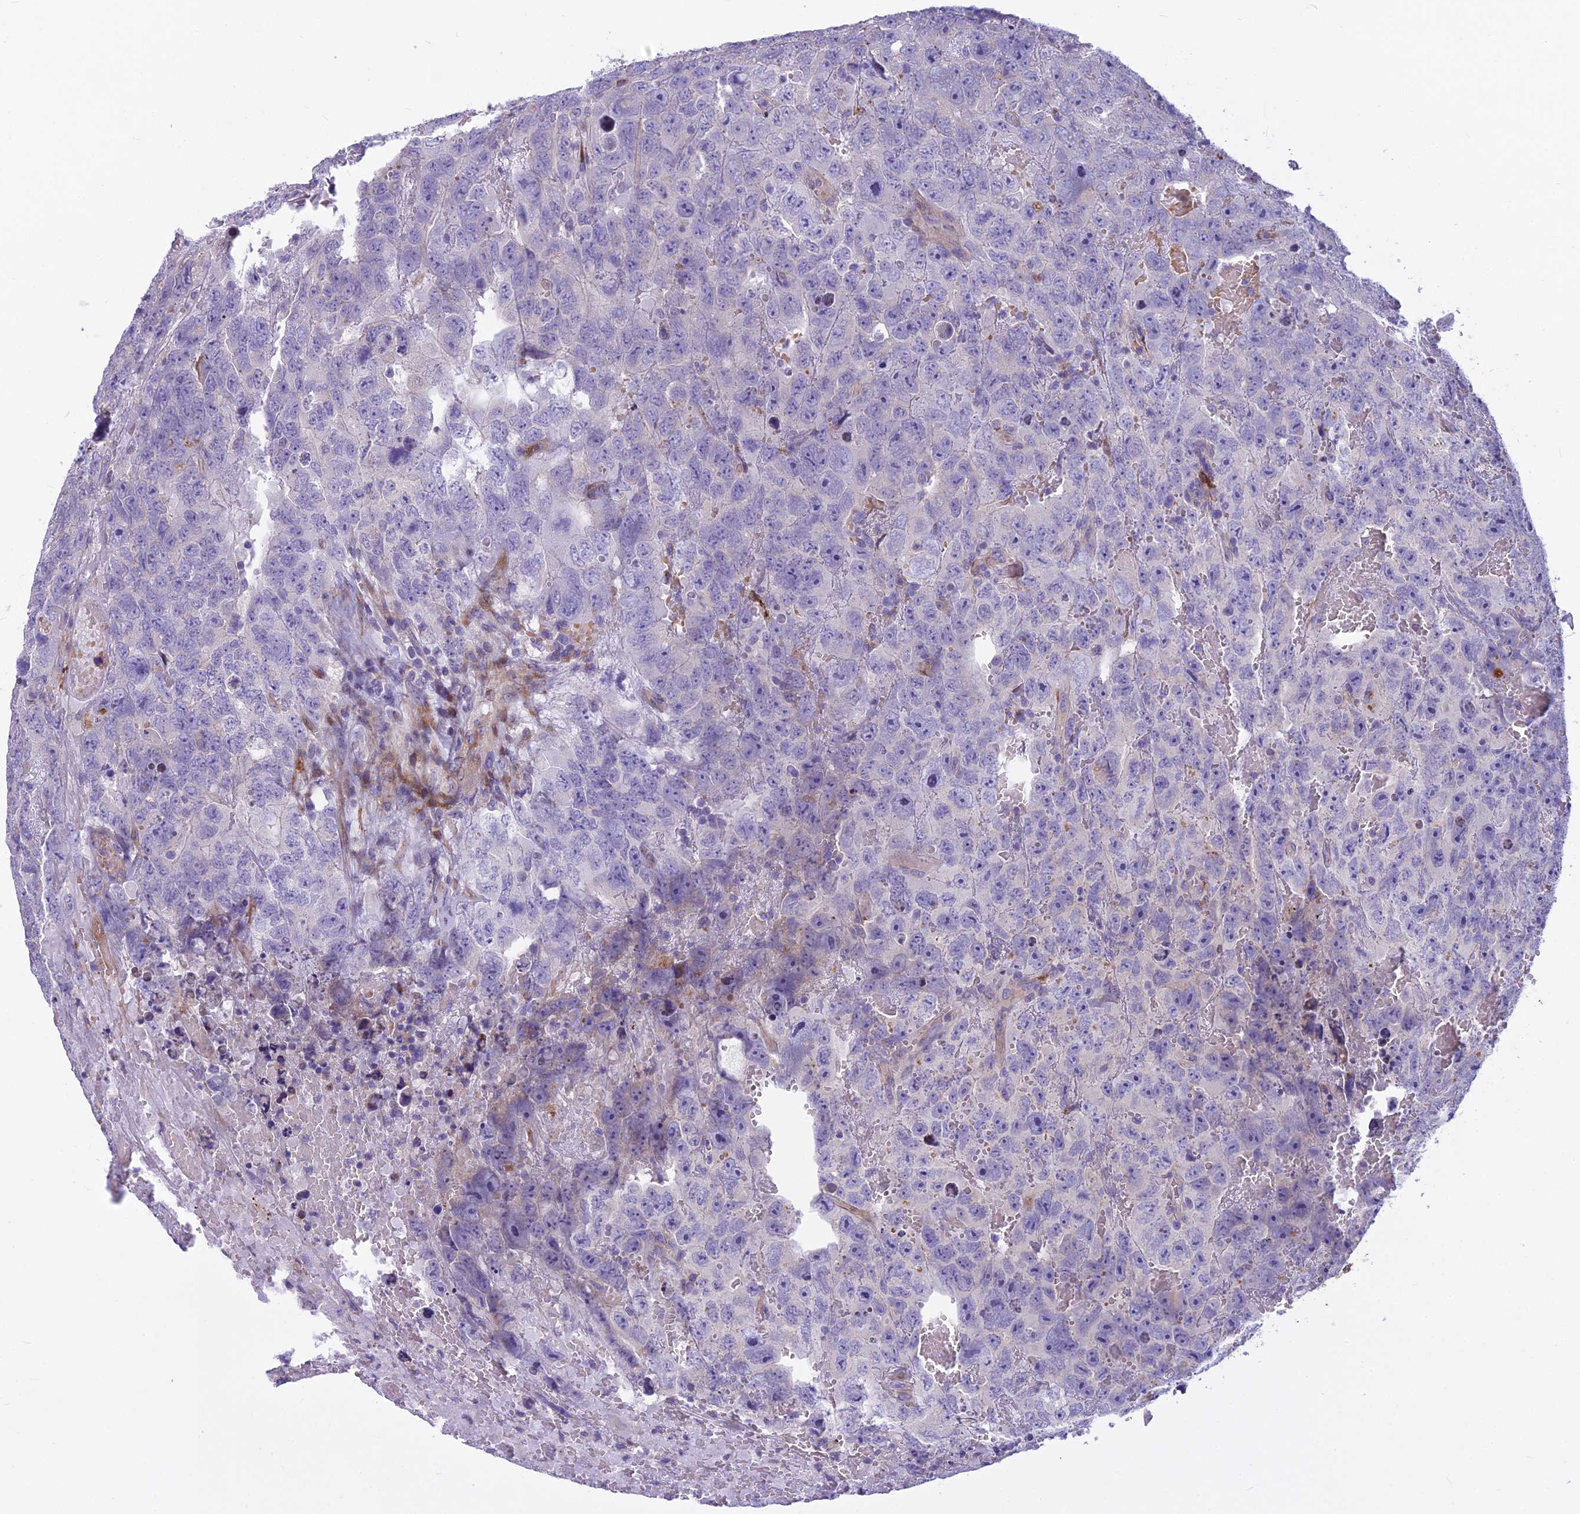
{"staining": {"intensity": "negative", "quantity": "none", "location": "none"}, "tissue": "testis cancer", "cell_type": "Tumor cells", "image_type": "cancer", "snomed": [{"axis": "morphology", "description": "Carcinoma, Embryonal, NOS"}, {"axis": "topography", "description": "Testis"}], "caption": "Embryonal carcinoma (testis) stained for a protein using IHC exhibits no expression tumor cells.", "gene": "PCDHB14", "patient": {"sex": "male", "age": 45}}